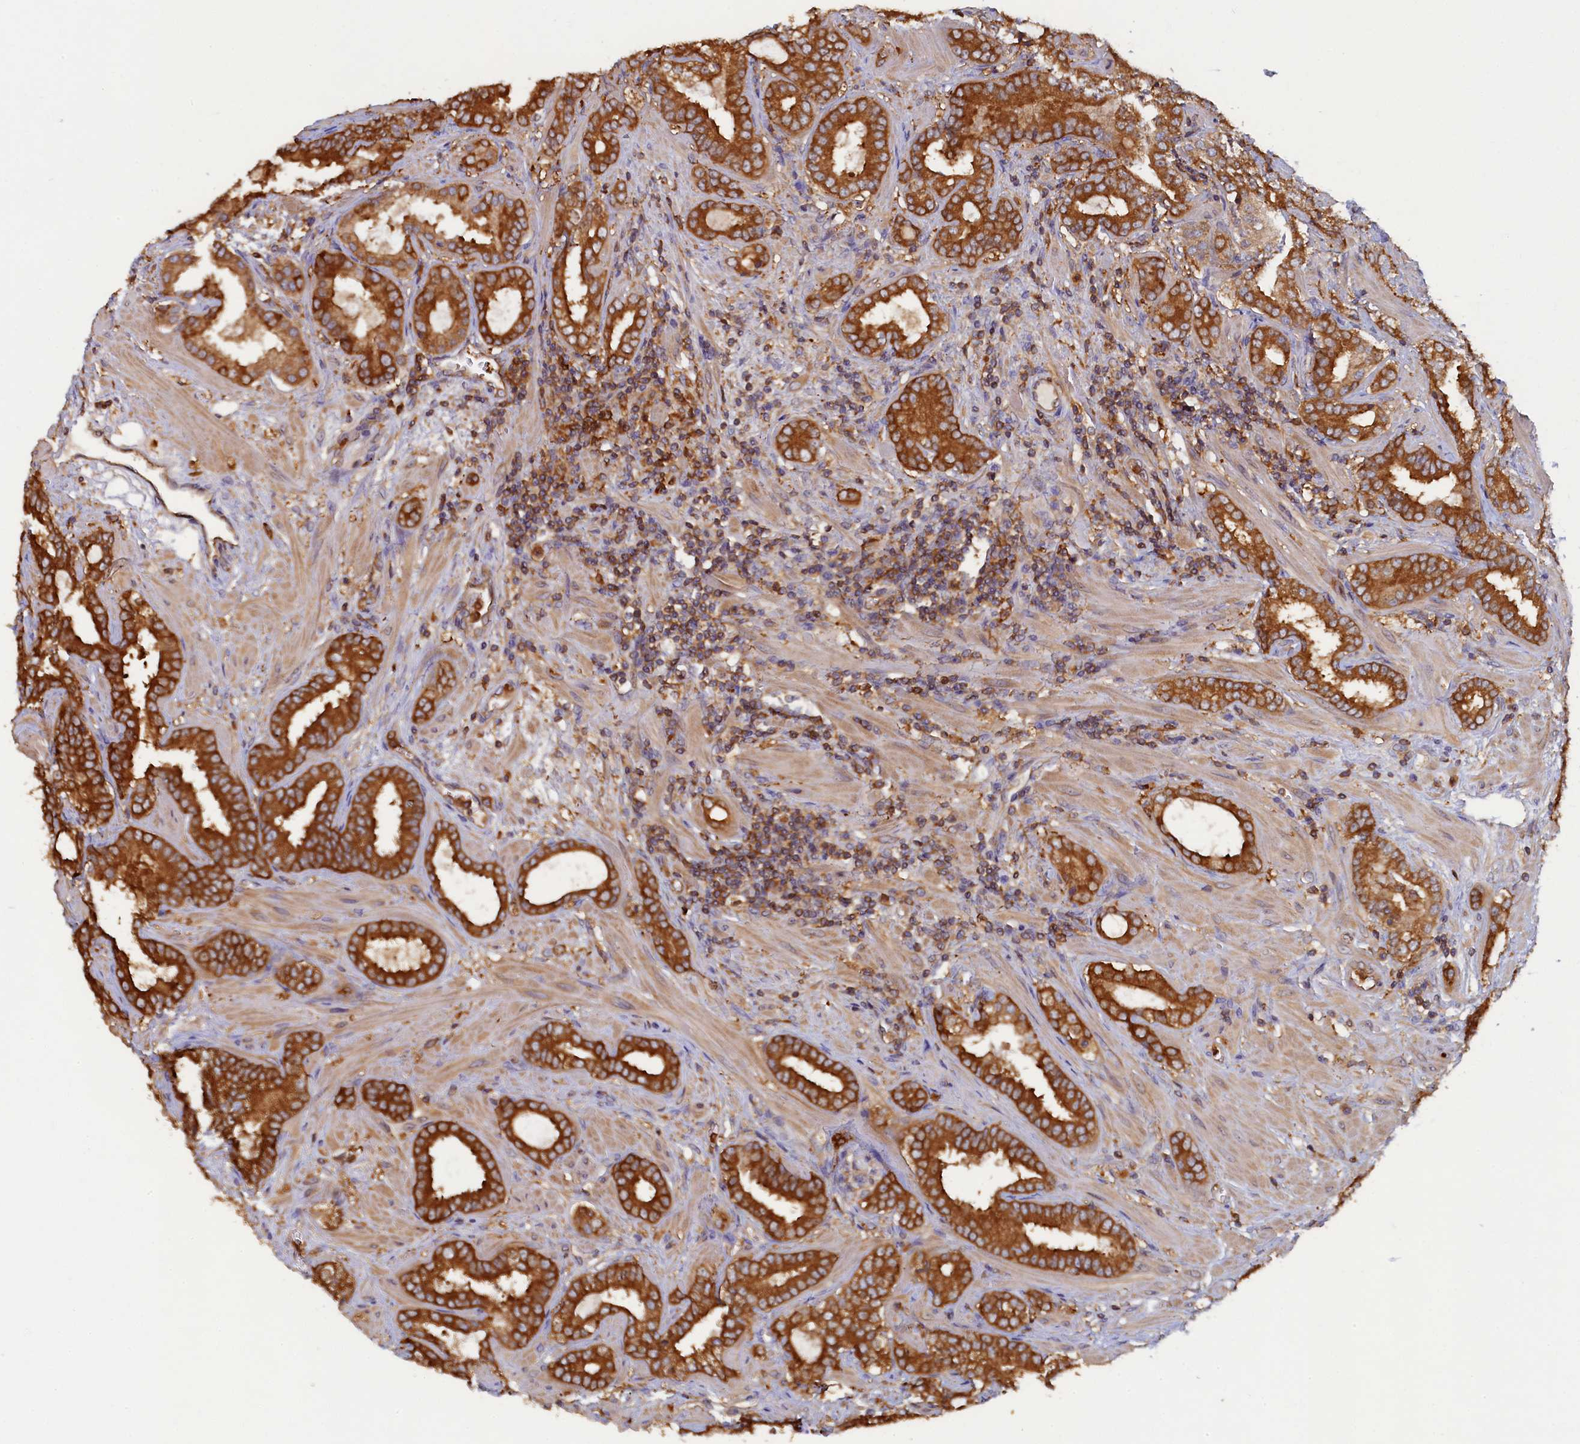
{"staining": {"intensity": "strong", "quantity": ">75%", "location": "cytoplasmic/membranous"}, "tissue": "prostate cancer", "cell_type": "Tumor cells", "image_type": "cancer", "snomed": [{"axis": "morphology", "description": "Adenocarcinoma, High grade"}, {"axis": "topography", "description": "Prostate"}], "caption": "Immunohistochemical staining of human prostate high-grade adenocarcinoma displays high levels of strong cytoplasmic/membranous staining in about >75% of tumor cells.", "gene": "TIMM8B", "patient": {"sex": "male", "age": 64}}